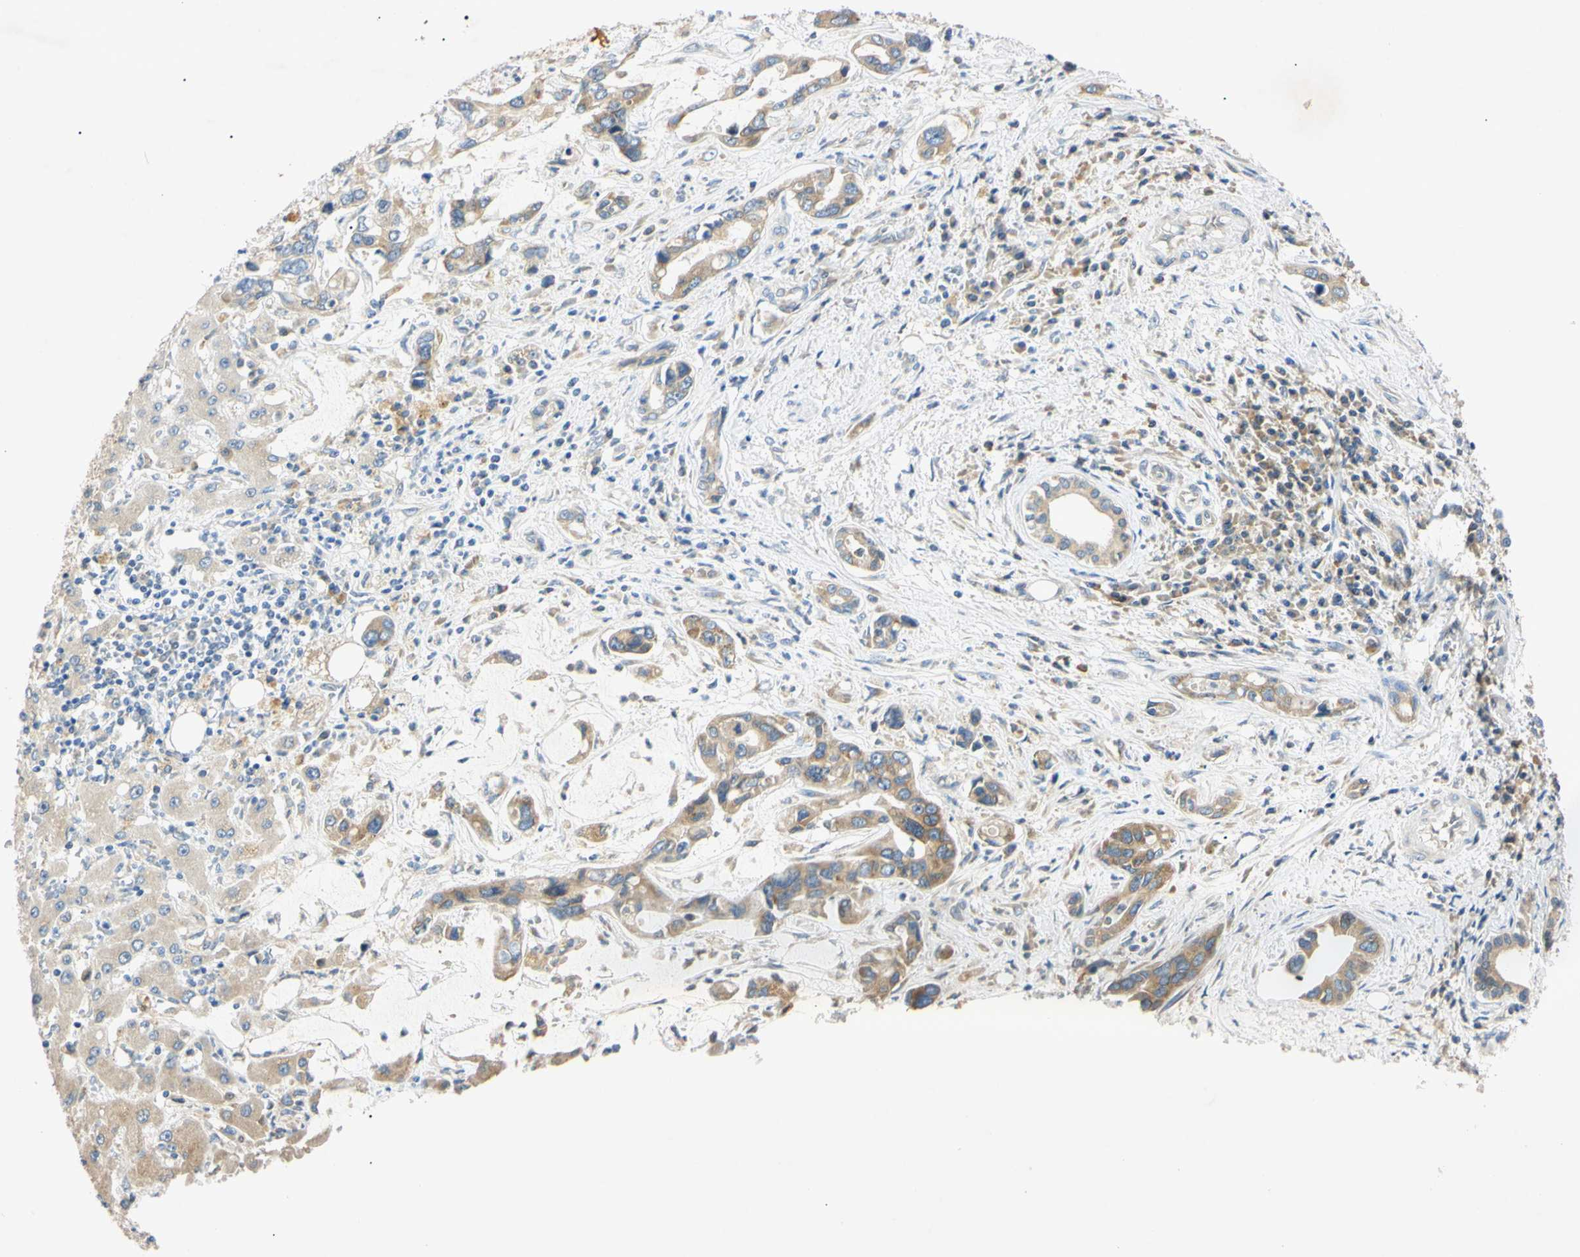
{"staining": {"intensity": "moderate", "quantity": "25%-75%", "location": "cytoplasmic/membranous"}, "tissue": "liver cancer", "cell_type": "Tumor cells", "image_type": "cancer", "snomed": [{"axis": "morphology", "description": "Cholangiocarcinoma"}, {"axis": "topography", "description": "Liver"}], "caption": "Liver cancer (cholangiocarcinoma) was stained to show a protein in brown. There is medium levels of moderate cytoplasmic/membranous positivity in approximately 25%-75% of tumor cells. (Brightfield microscopy of DAB IHC at high magnification).", "gene": "DNAJB12", "patient": {"sex": "female", "age": 65}}